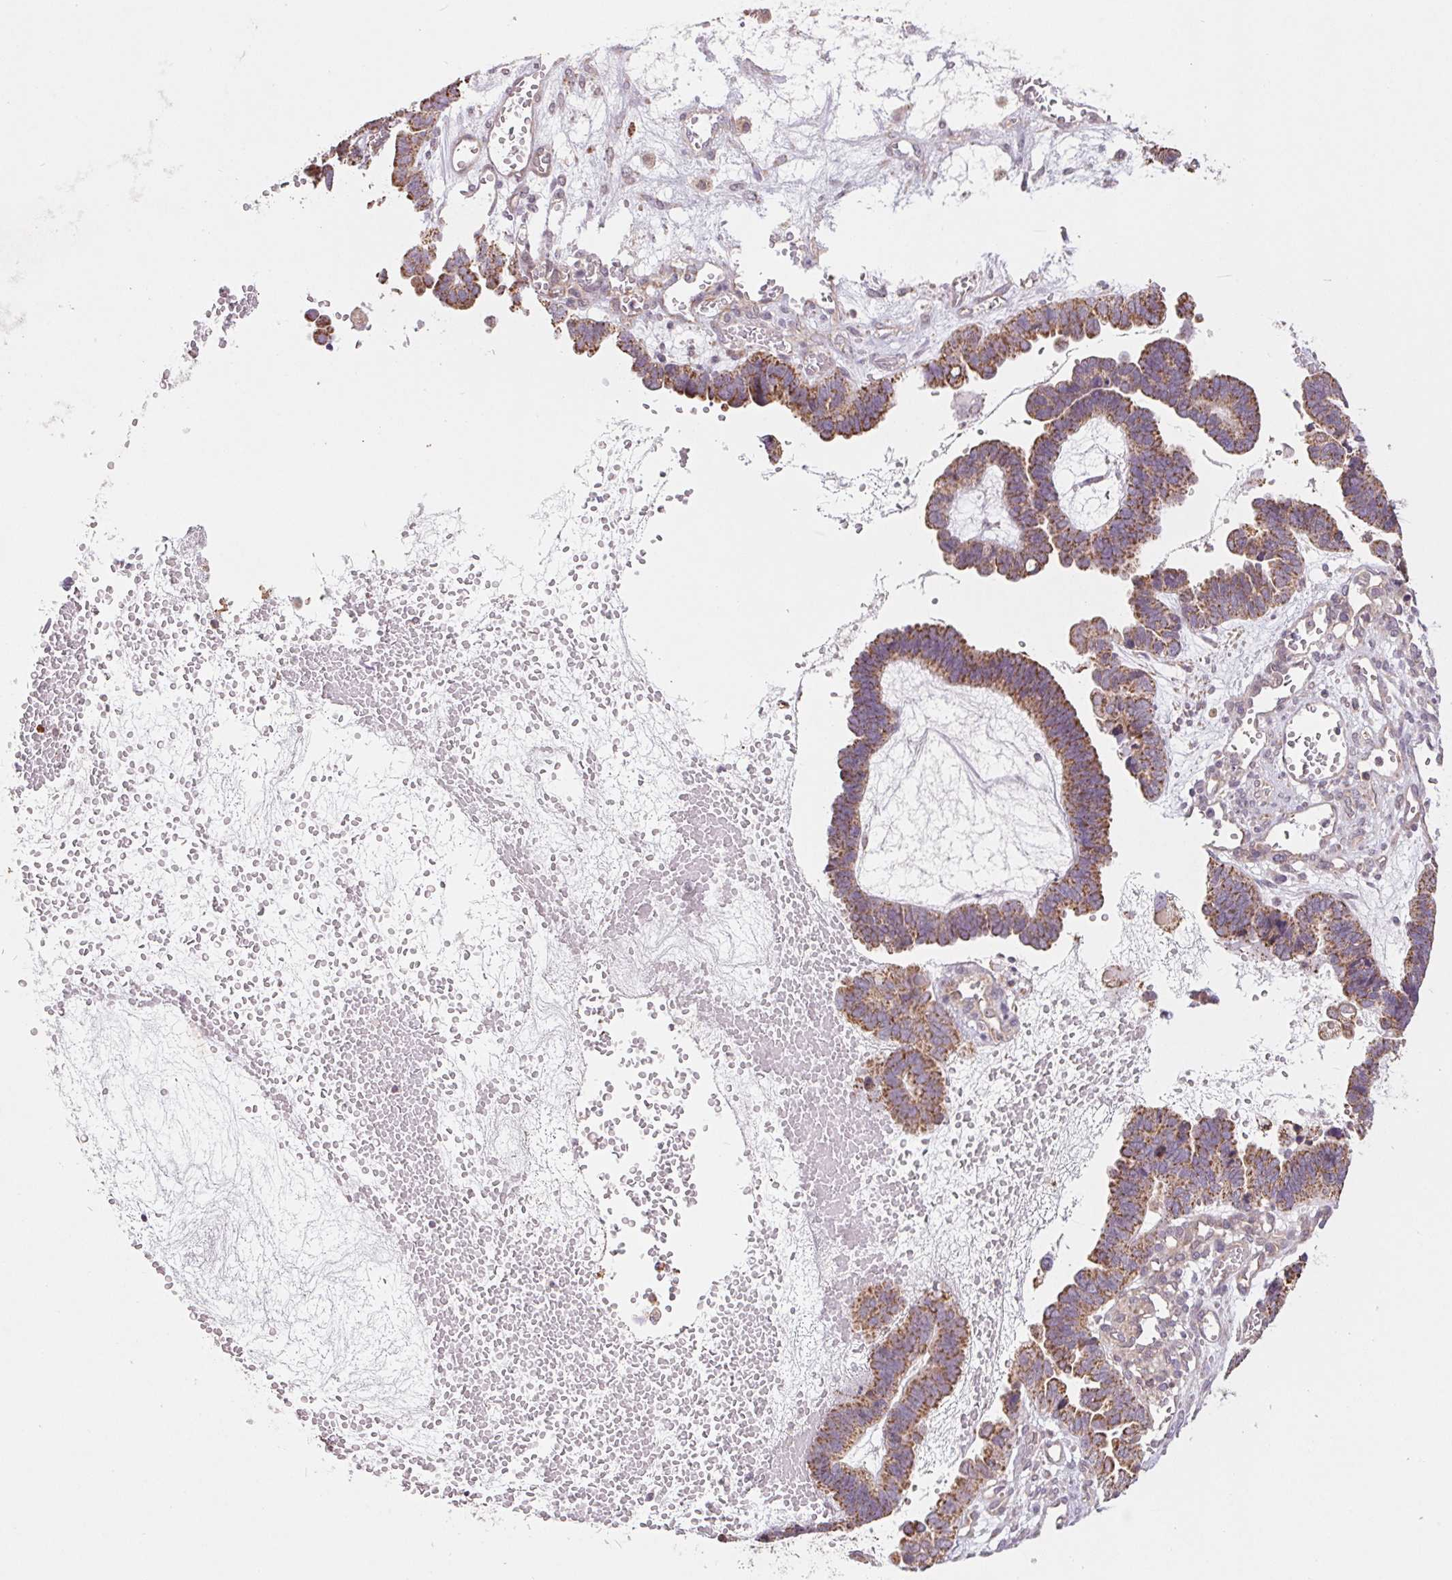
{"staining": {"intensity": "moderate", "quantity": ">75%", "location": "cytoplasmic/membranous"}, "tissue": "ovarian cancer", "cell_type": "Tumor cells", "image_type": "cancer", "snomed": [{"axis": "morphology", "description": "Cystadenocarcinoma, serous, NOS"}, {"axis": "topography", "description": "Ovary"}], "caption": "Immunohistochemical staining of human ovarian cancer displays medium levels of moderate cytoplasmic/membranous expression in about >75% of tumor cells.", "gene": "MAP3K5", "patient": {"sex": "female", "age": 51}}